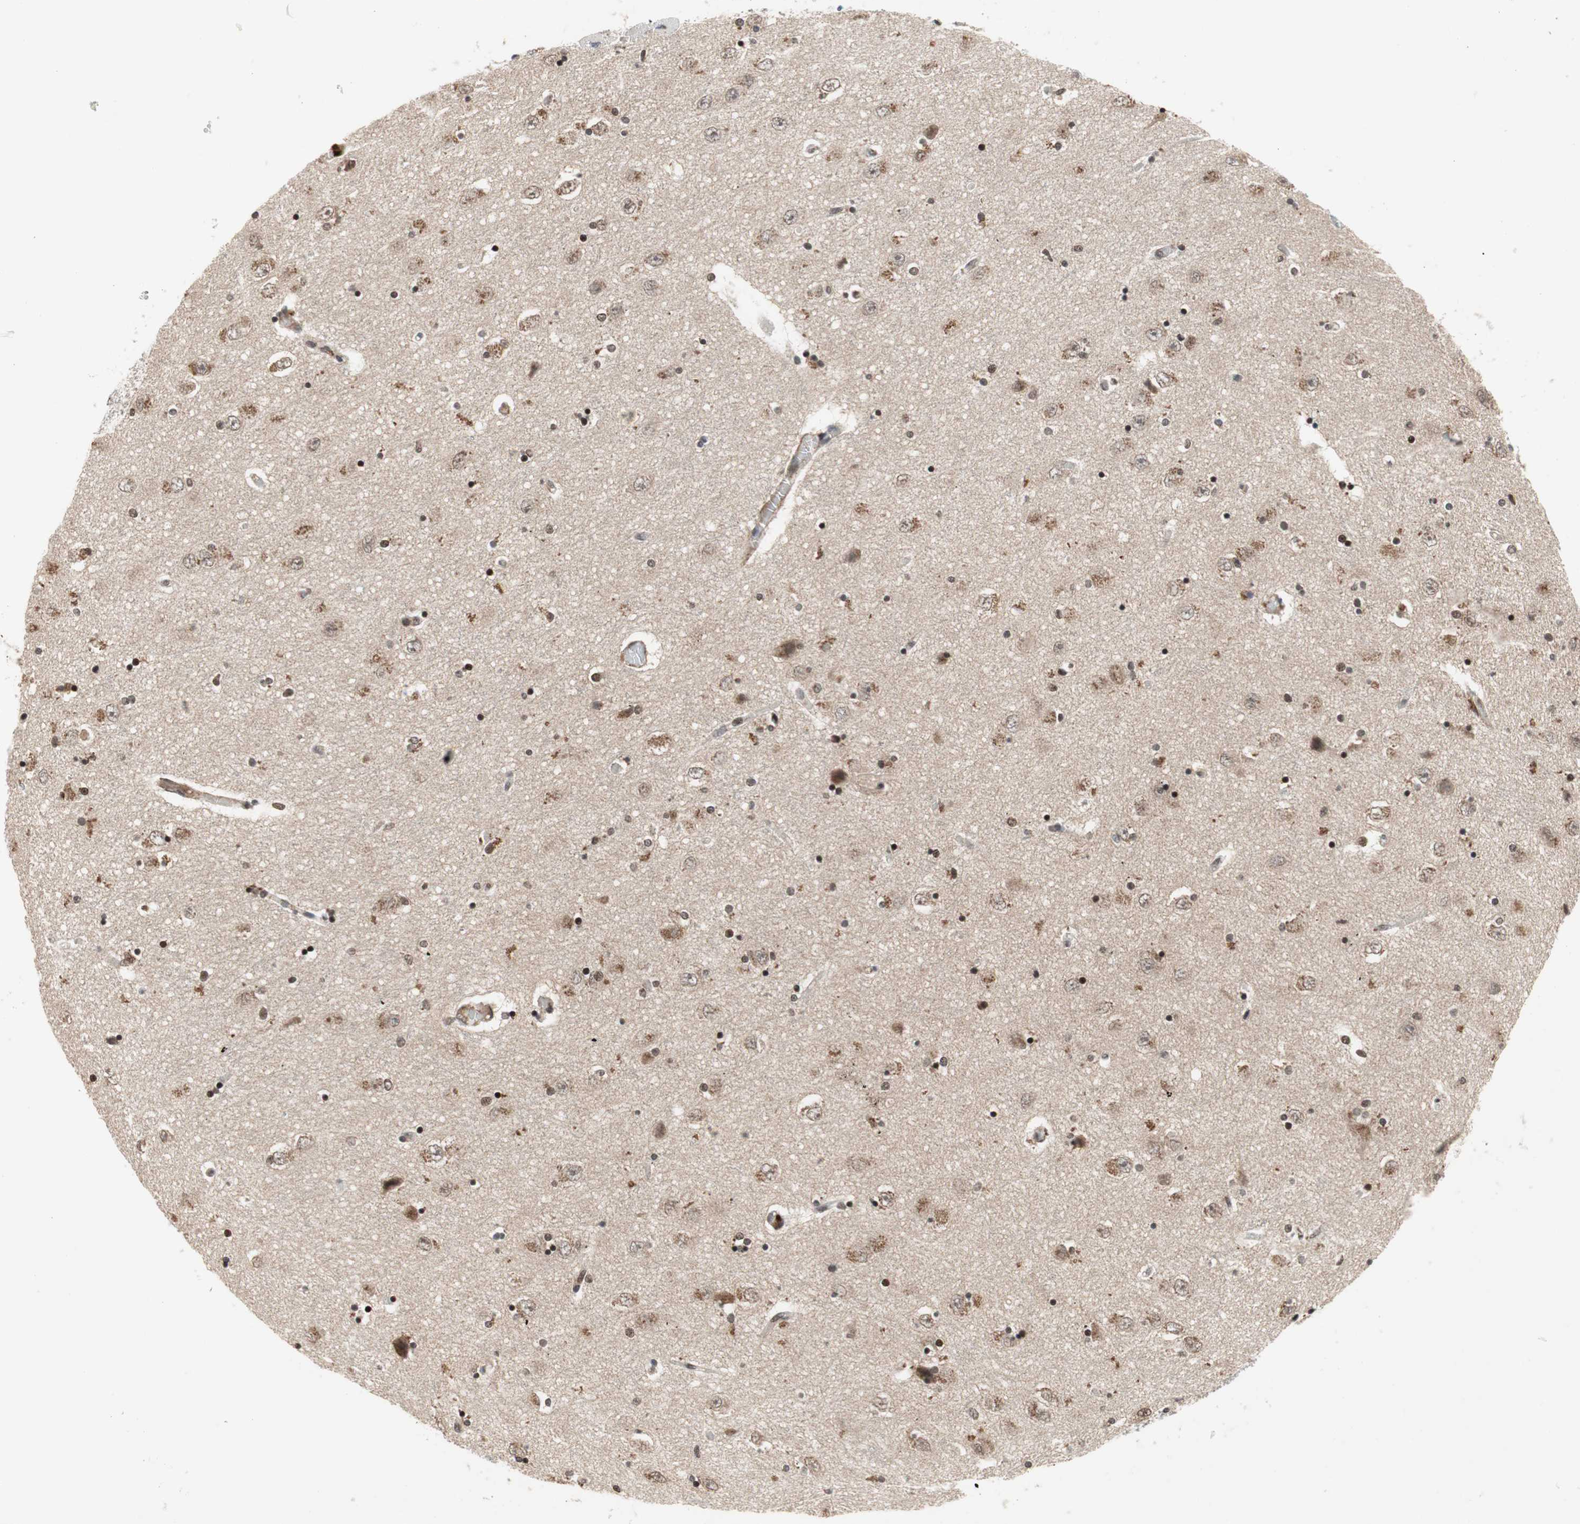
{"staining": {"intensity": "strong", "quantity": ">75%", "location": "nuclear"}, "tissue": "hippocampus", "cell_type": "Glial cells", "image_type": "normal", "snomed": [{"axis": "morphology", "description": "Normal tissue, NOS"}, {"axis": "topography", "description": "Hippocampus"}], "caption": "Hippocampus stained with DAB (3,3'-diaminobenzidine) immunohistochemistry (IHC) exhibits high levels of strong nuclear positivity in about >75% of glial cells.", "gene": "TCF12", "patient": {"sex": "female", "age": 54}}